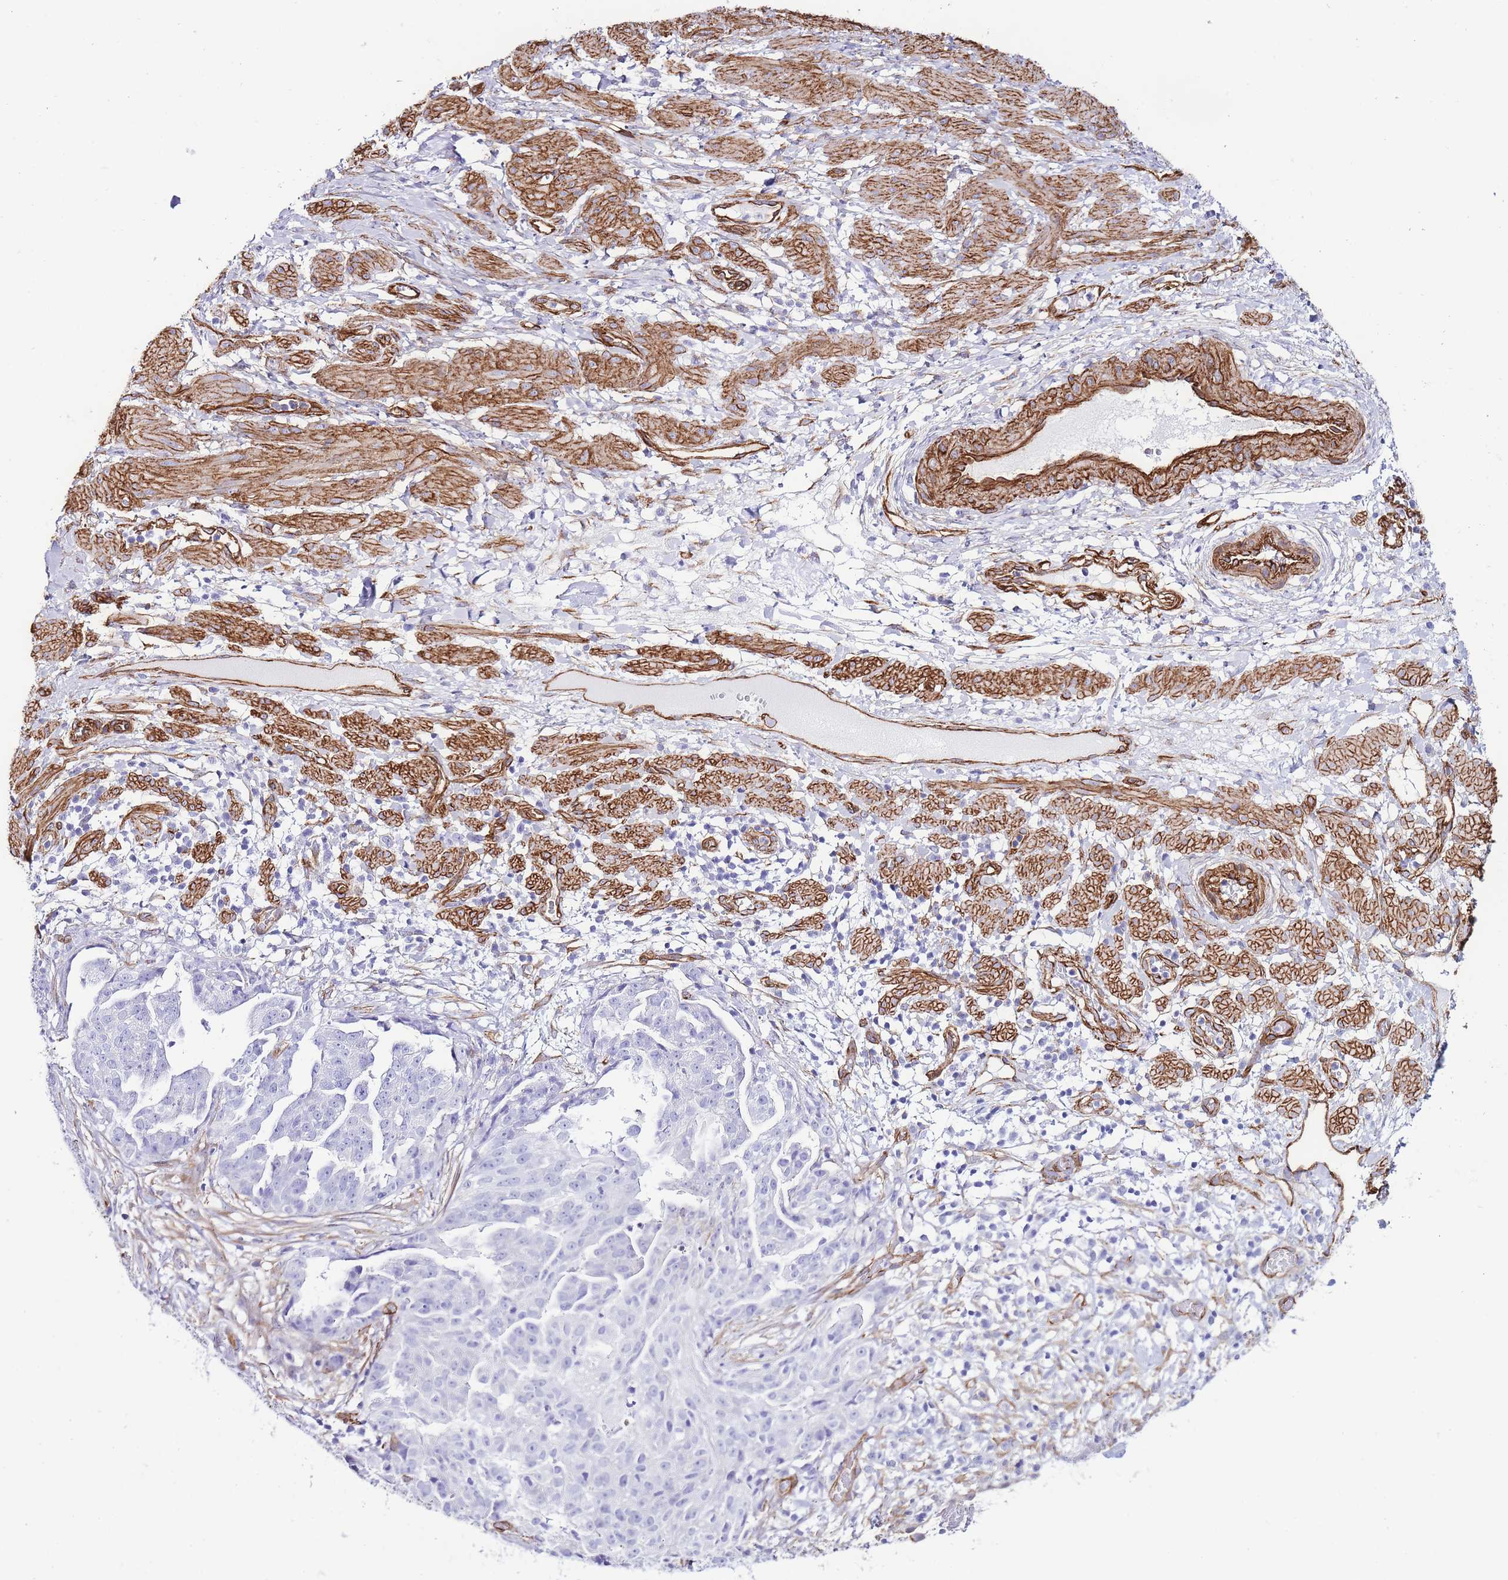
{"staining": {"intensity": "negative", "quantity": "none", "location": "none"}, "tissue": "ovarian cancer", "cell_type": "Tumor cells", "image_type": "cancer", "snomed": [{"axis": "morphology", "description": "Cystadenocarcinoma, serous, NOS"}, {"axis": "topography", "description": "Ovary"}], "caption": "This is an IHC micrograph of ovarian cancer. There is no positivity in tumor cells.", "gene": "CAVIN1", "patient": {"sex": "female", "age": 58}}